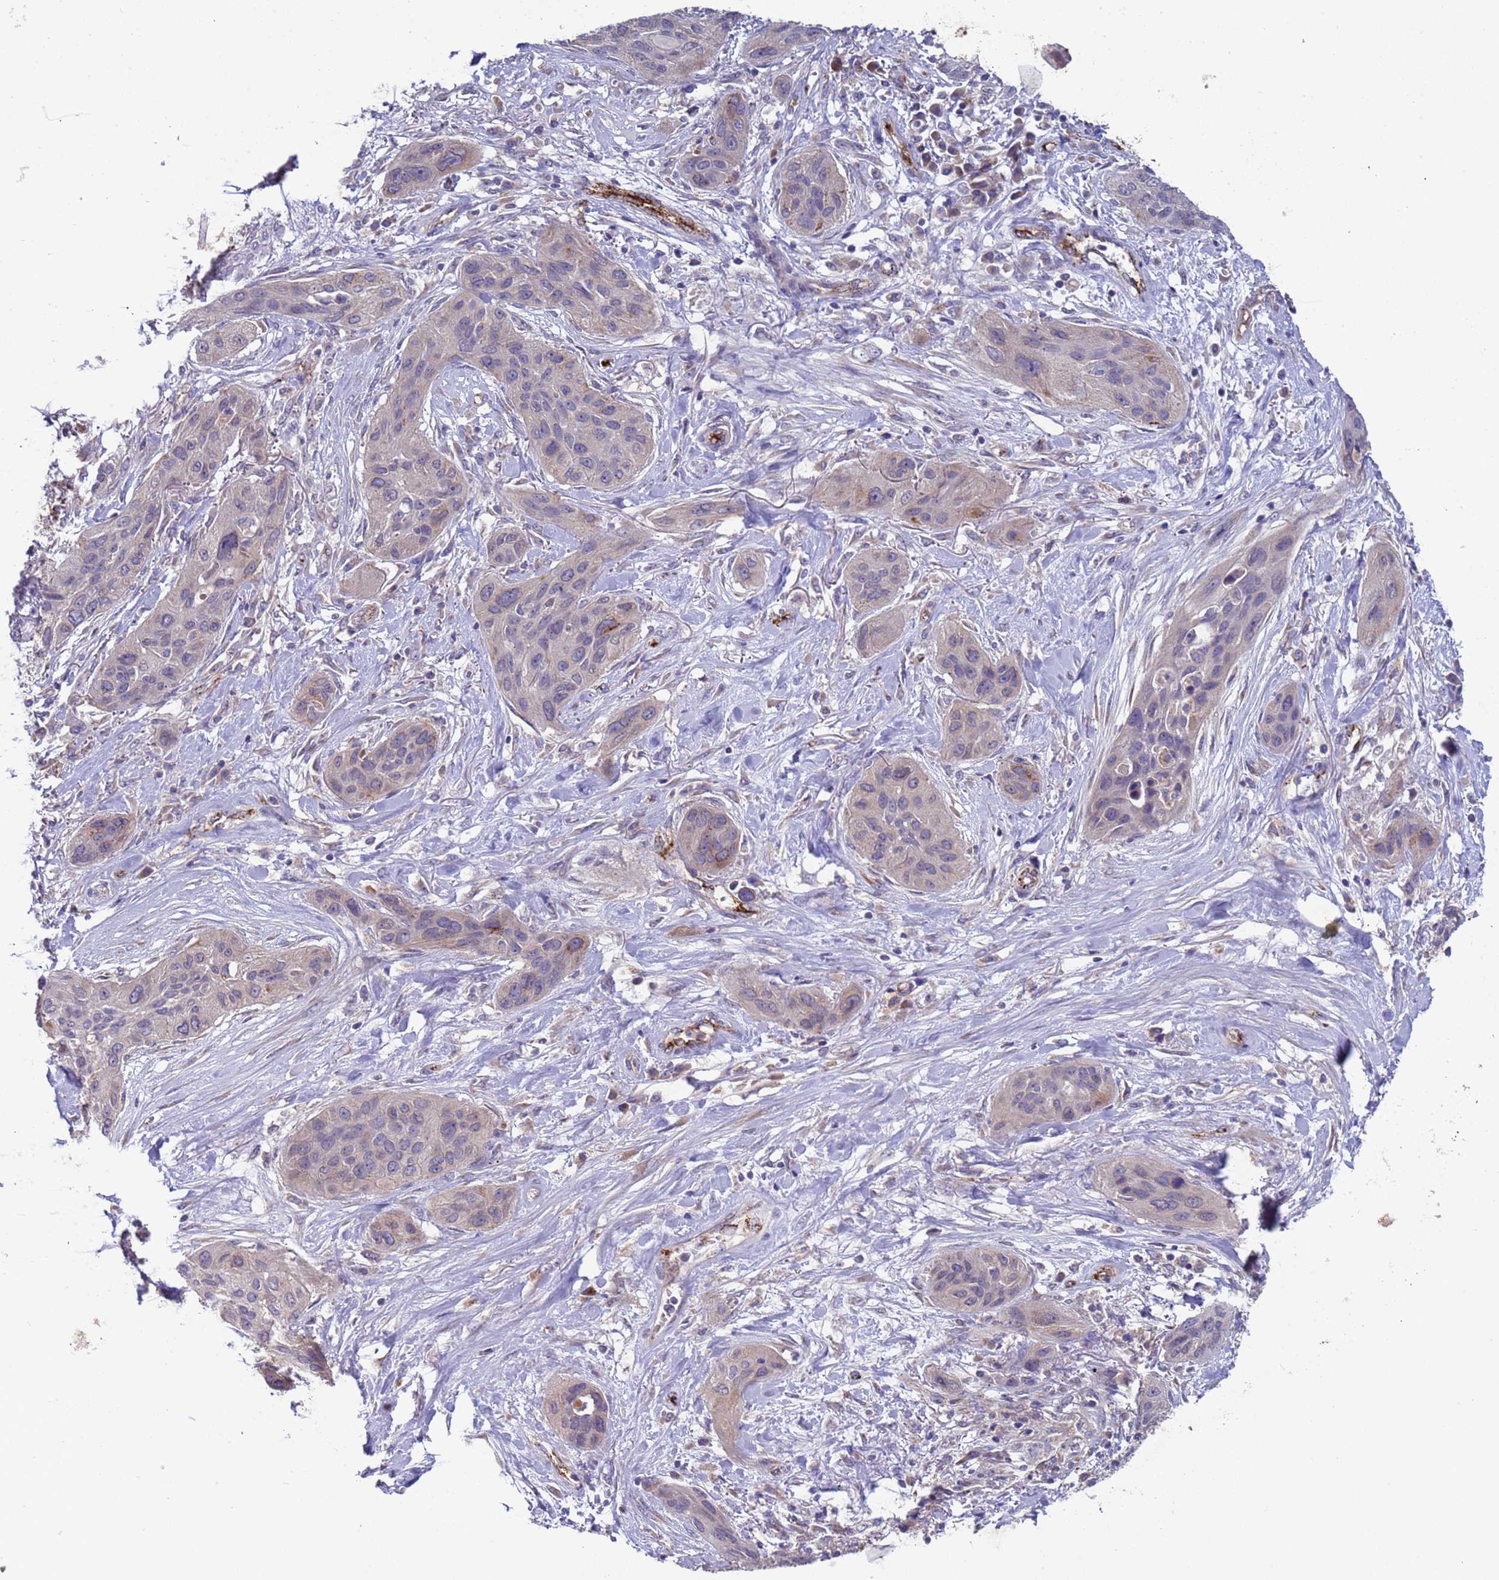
{"staining": {"intensity": "negative", "quantity": "none", "location": "none"}, "tissue": "lung cancer", "cell_type": "Tumor cells", "image_type": "cancer", "snomed": [{"axis": "morphology", "description": "Squamous cell carcinoma, NOS"}, {"axis": "topography", "description": "Lung"}], "caption": "This is an IHC histopathology image of human lung squamous cell carcinoma. There is no staining in tumor cells.", "gene": "ZNF248", "patient": {"sex": "female", "age": 70}}